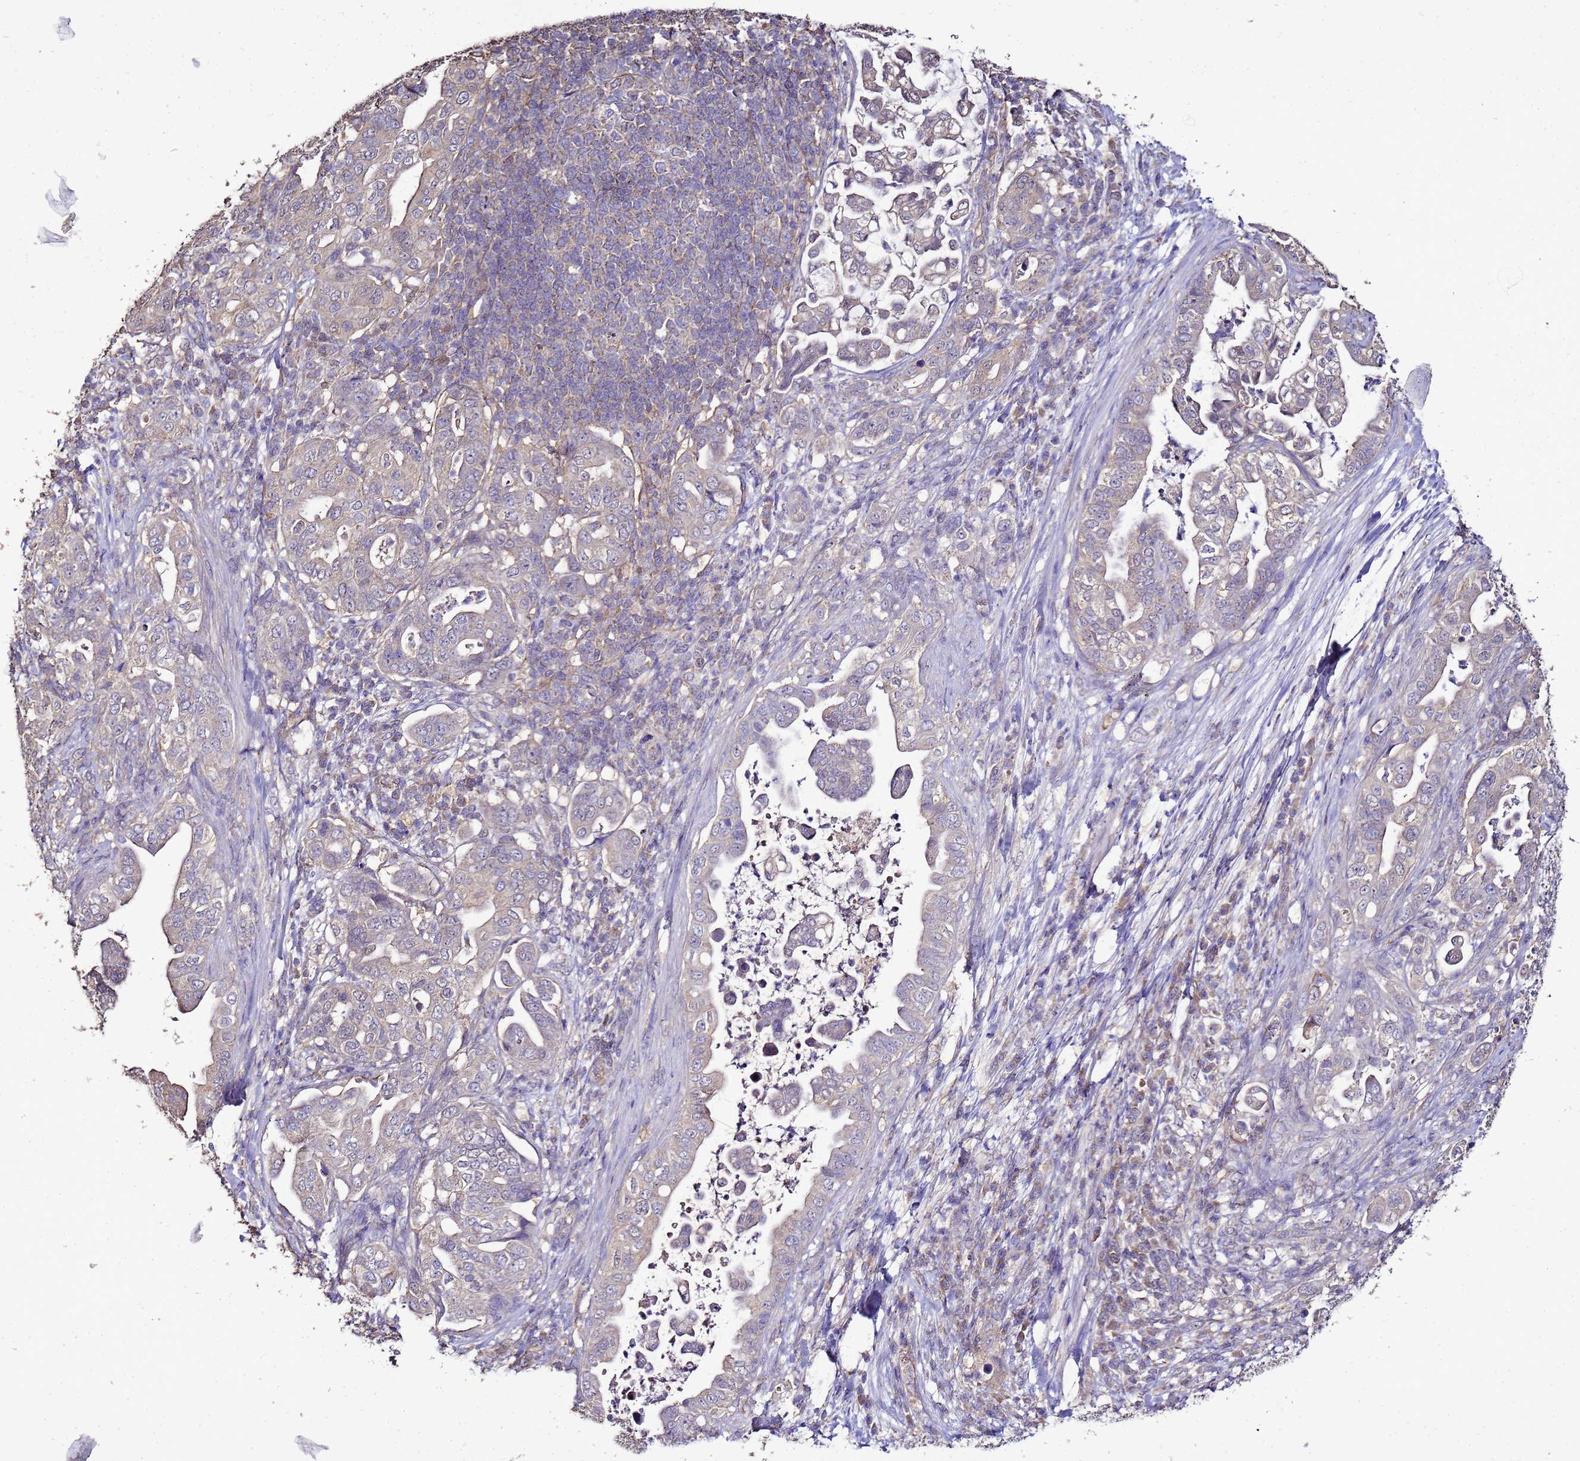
{"staining": {"intensity": "negative", "quantity": "none", "location": "none"}, "tissue": "pancreatic cancer", "cell_type": "Tumor cells", "image_type": "cancer", "snomed": [{"axis": "morphology", "description": "Normal tissue, NOS"}, {"axis": "morphology", "description": "Adenocarcinoma, NOS"}, {"axis": "topography", "description": "Lymph node"}, {"axis": "topography", "description": "Pancreas"}], "caption": "DAB (3,3'-diaminobenzidine) immunohistochemical staining of human pancreatic cancer (adenocarcinoma) reveals no significant expression in tumor cells.", "gene": "ENOPH1", "patient": {"sex": "female", "age": 67}}